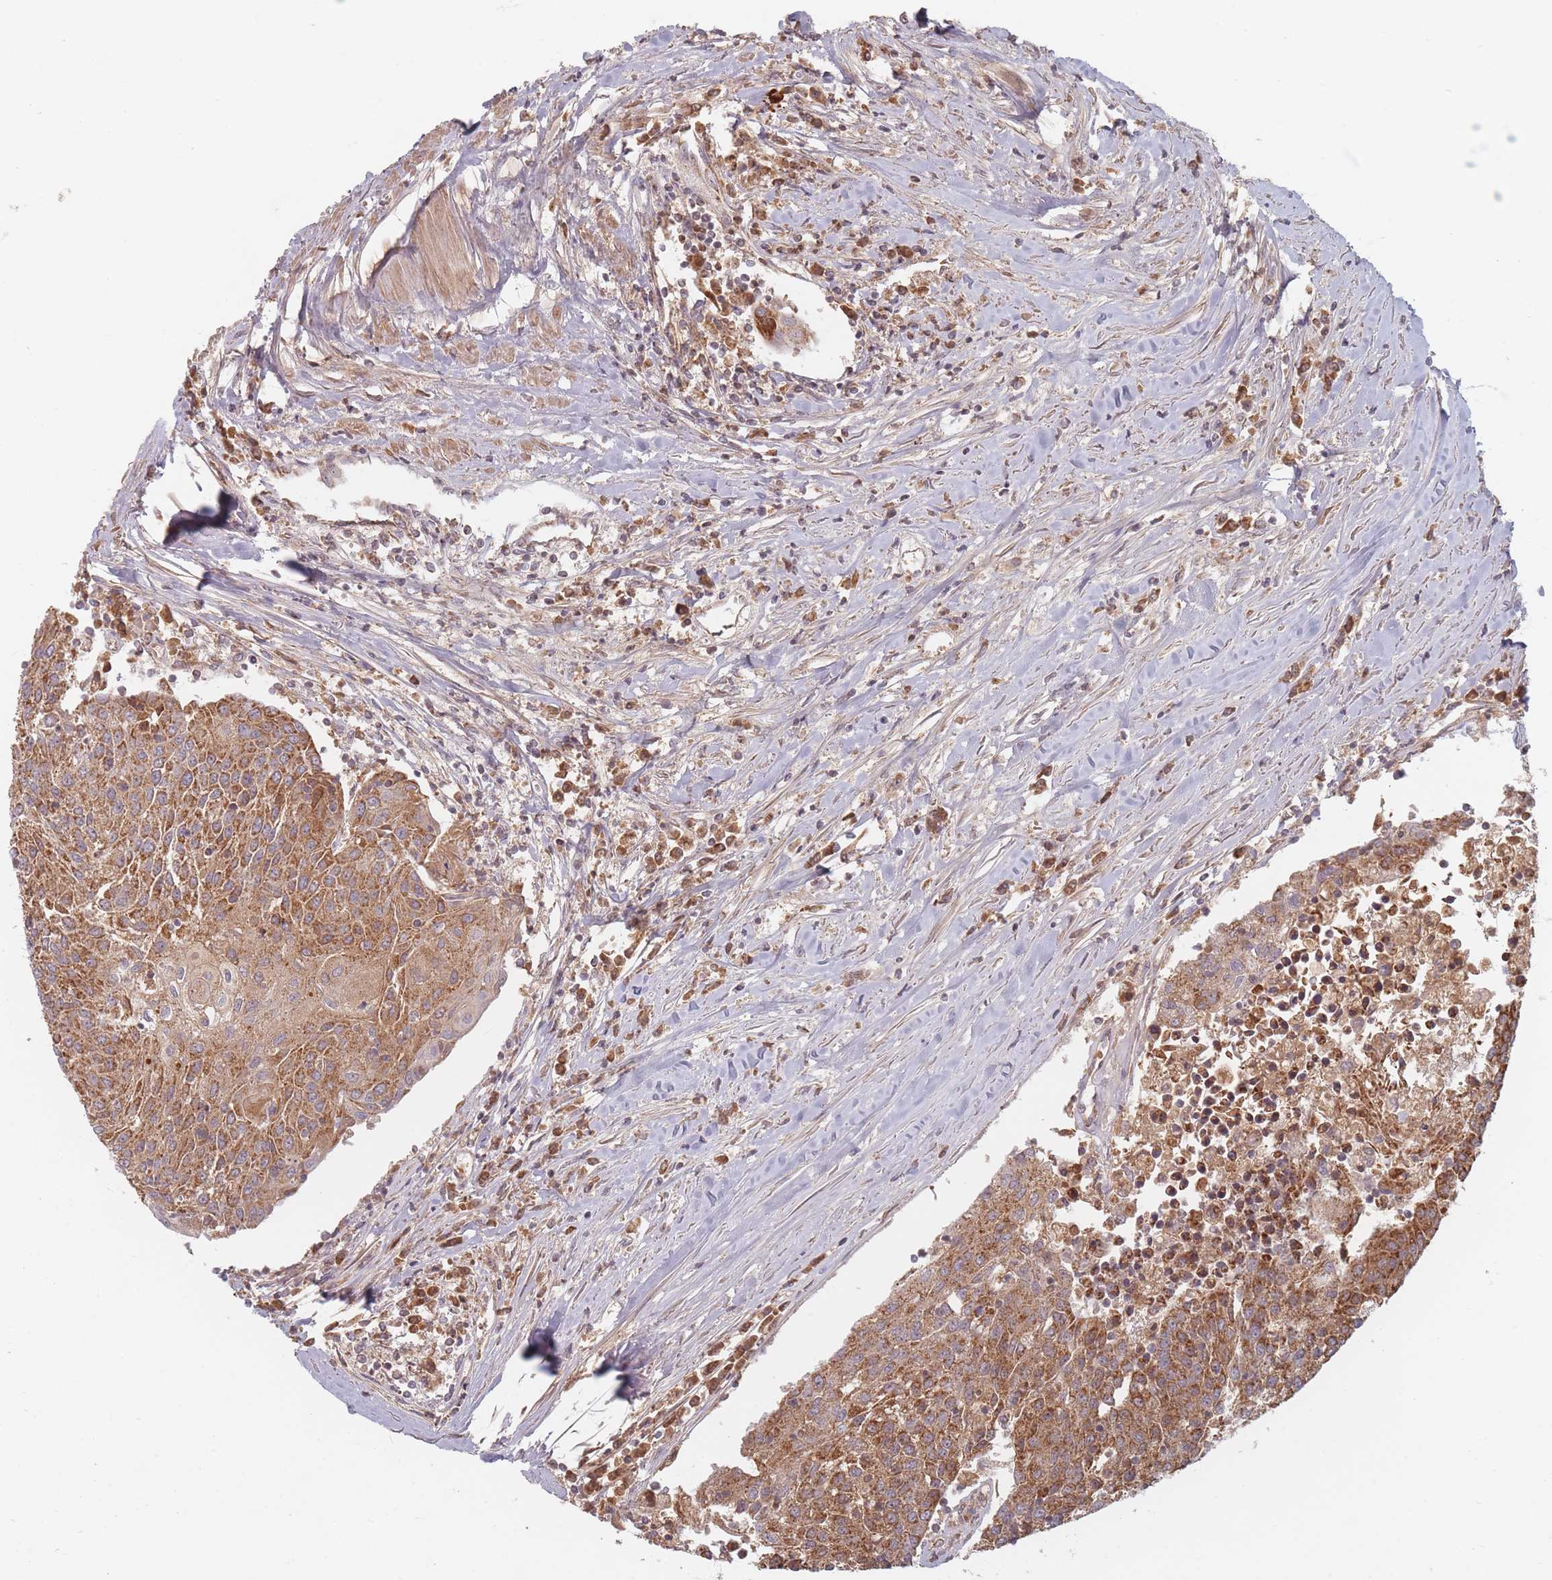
{"staining": {"intensity": "moderate", "quantity": ">75%", "location": "cytoplasmic/membranous"}, "tissue": "urothelial cancer", "cell_type": "Tumor cells", "image_type": "cancer", "snomed": [{"axis": "morphology", "description": "Urothelial carcinoma, High grade"}, {"axis": "topography", "description": "Urinary bladder"}], "caption": "This is a micrograph of immunohistochemistry (IHC) staining of high-grade urothelial carcinoma, which shows moderate positivity in the cytoplasmic/membranous of tumor cells.", "gene": "OR2M4", "patient": {"sex": "female", "age": 85}}